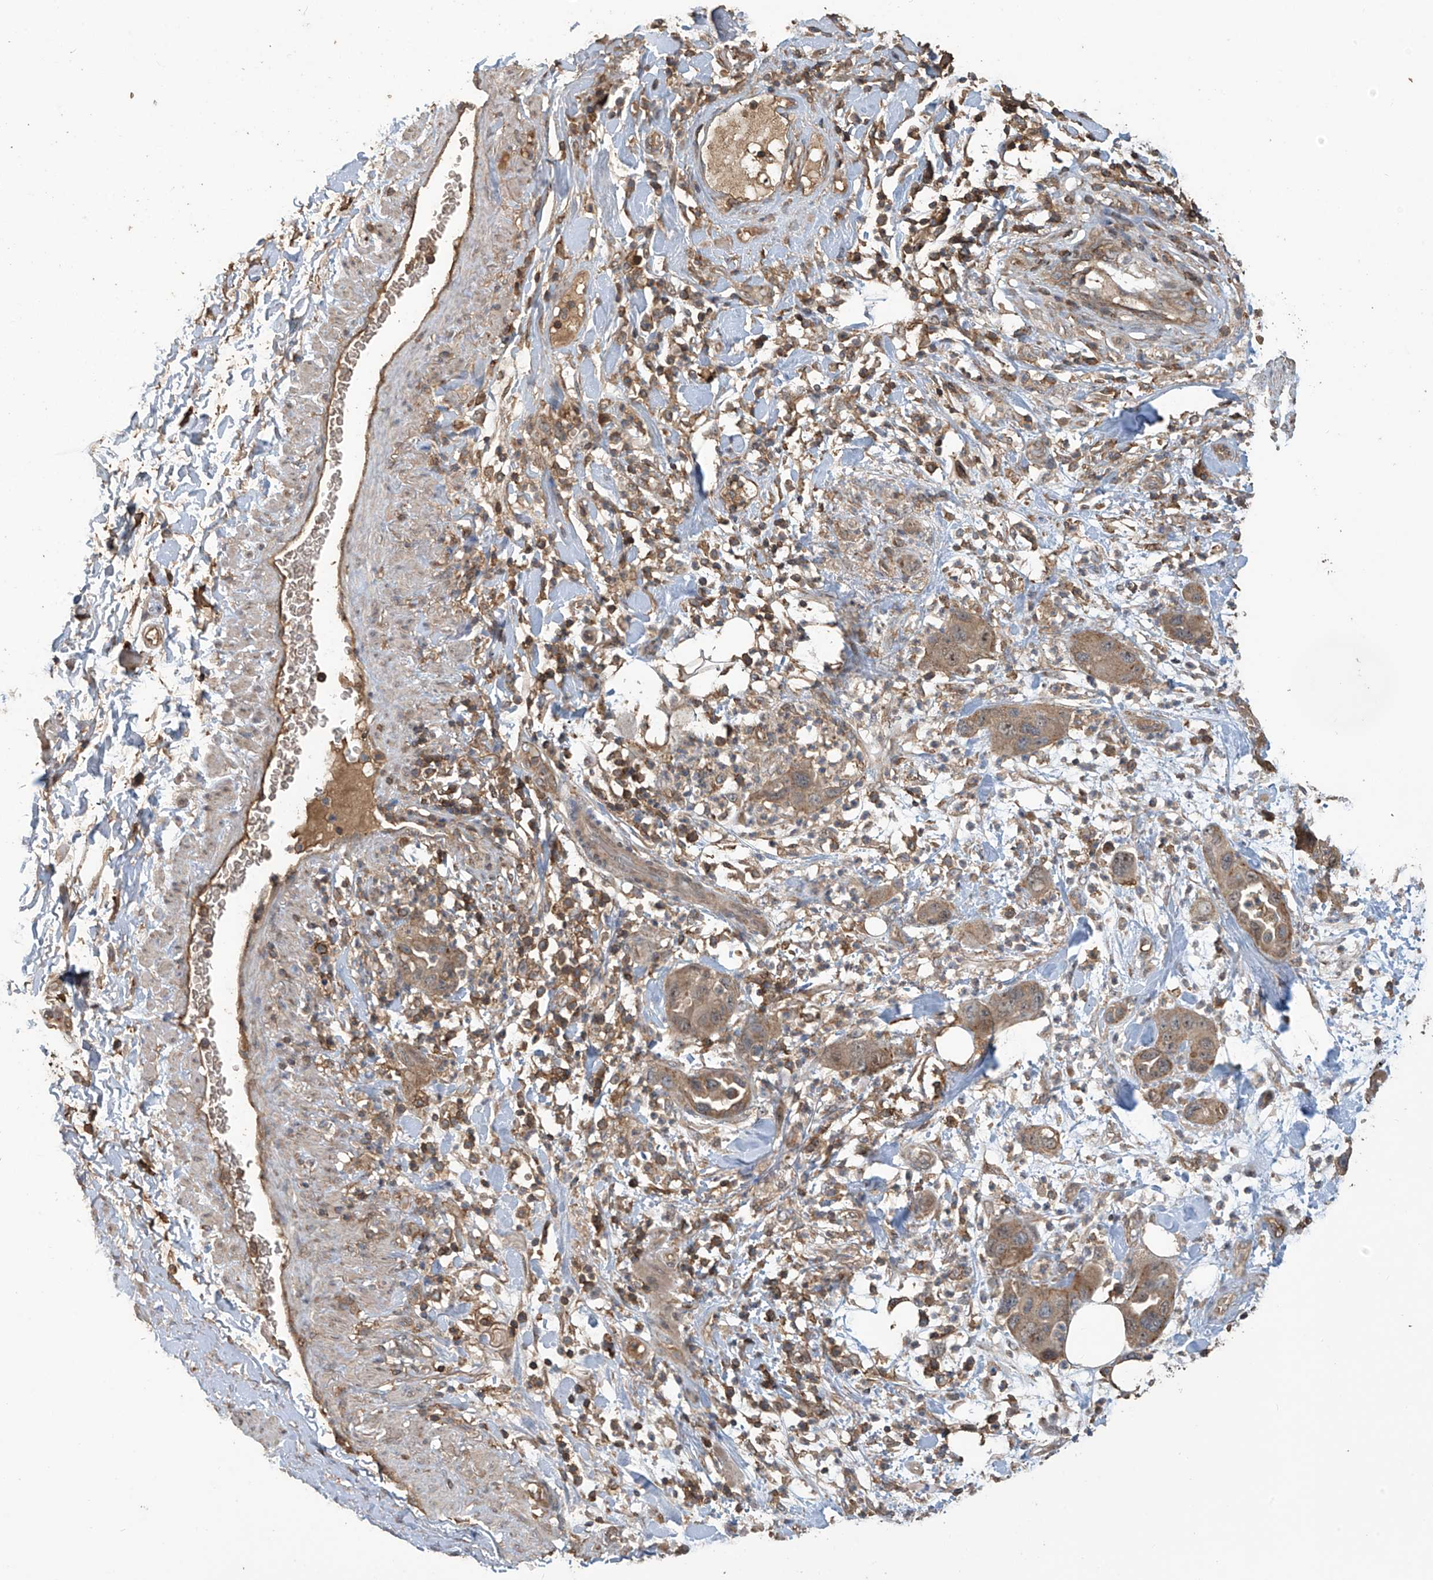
{"staining": {"intensity": "moderate", "quantity": "25%-75%", "location": "cytoplasmic/membranous"}, "tissue": "pancreatic cancer", "cell_type": "Tumor cells", "image_type": "cancer", "snomed": [{"axis": "morphology", "description": "Adenocarcinoma, NOS"}, {"axis": "topography", "description": "Pancreas"}], "caption": "Human adenocarcinoma (pancreatic) stained for a protein (brown) shows moderate cytoplasmic/membranous positive positivity in about 25%-75% of tumor cells.", "gene": "COX10", "patient": {"sex": "female", "age": 71}}